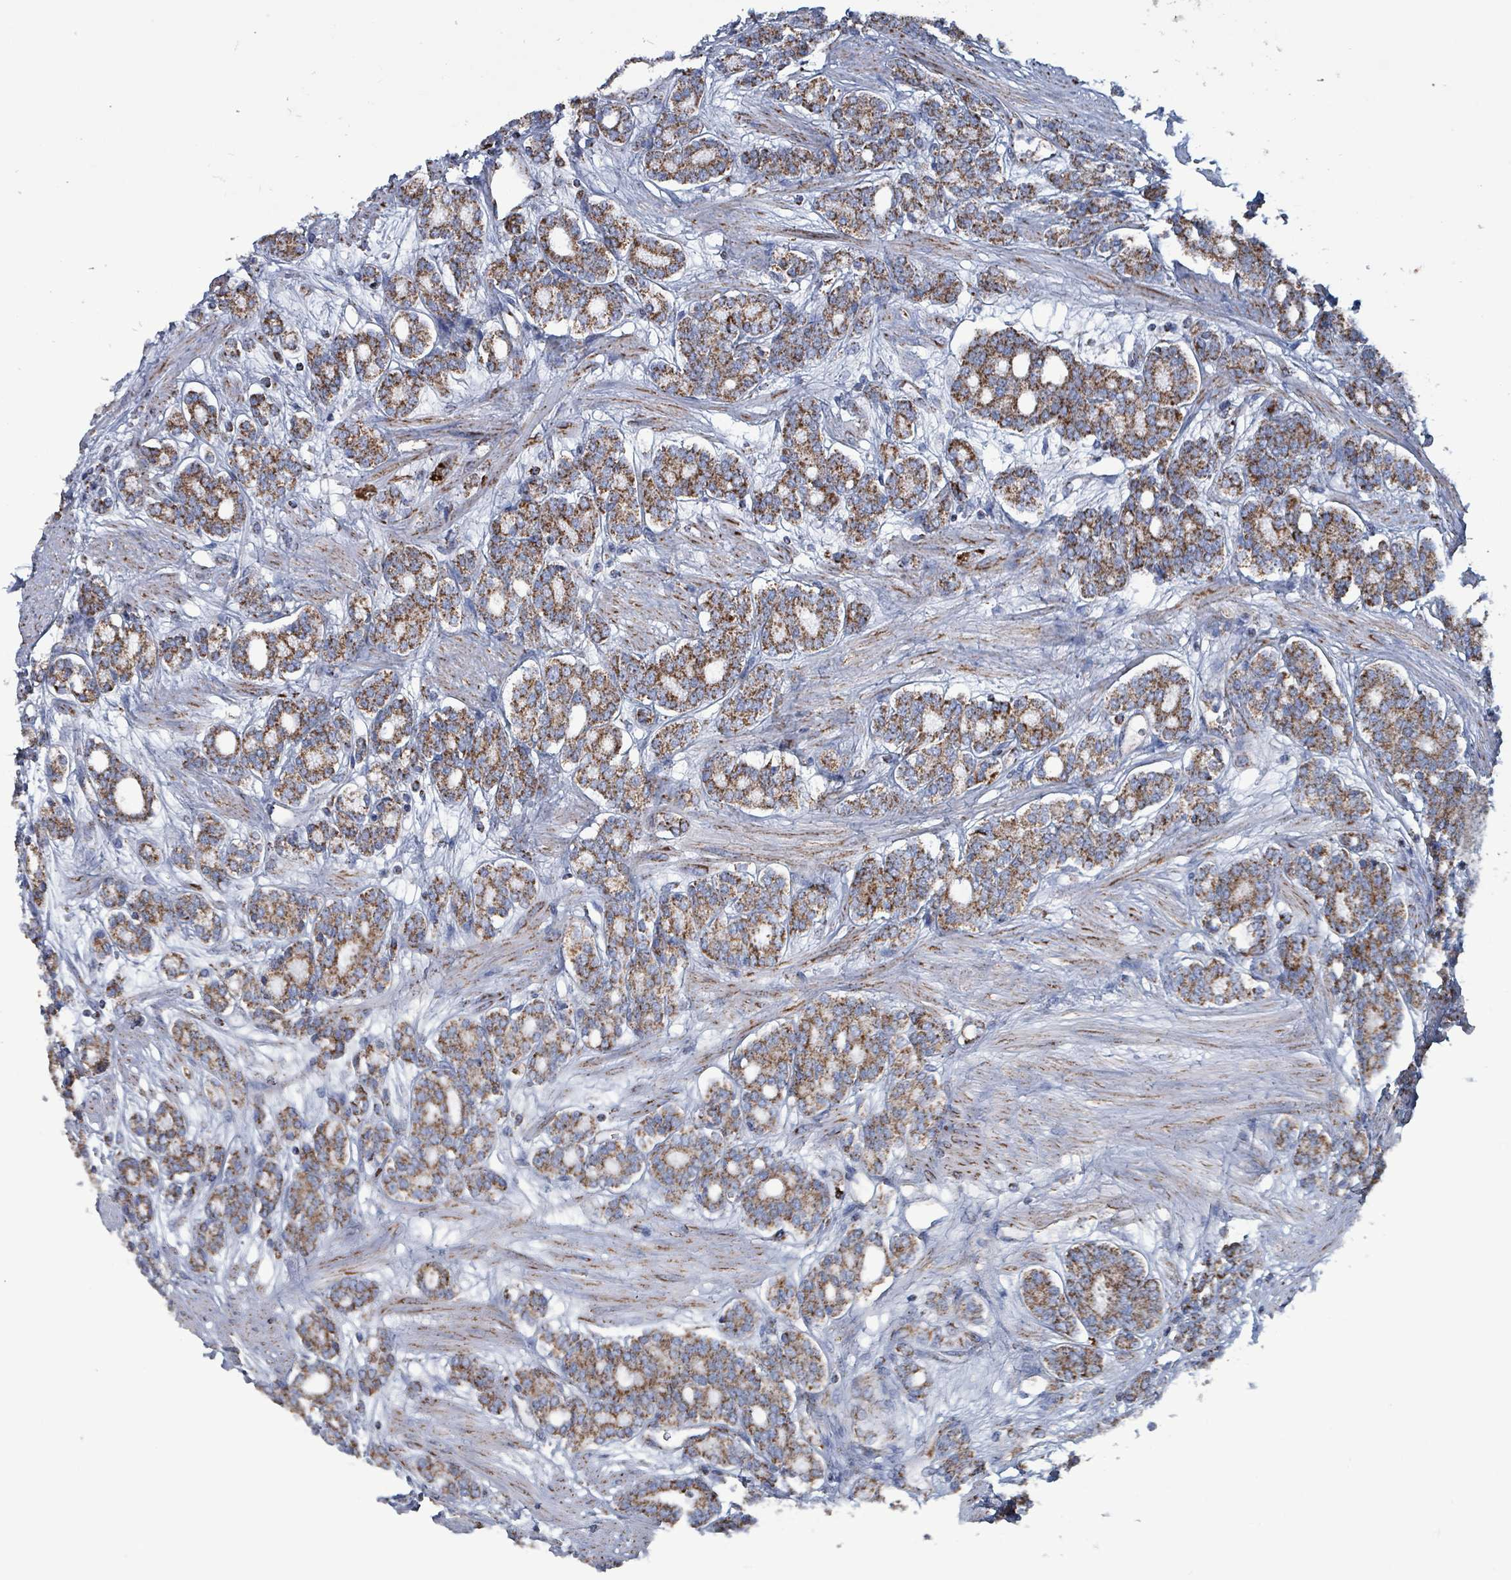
{"staining": {"intensity": "moderate", "quantity": ">75%", "location": "cytoplasmic/membranous"}, "tissue": "prostate cancer", "cell_type": "Tumor cells", "image_type": "cancer", "snomed": [{"axis": "morphology", "description": "Adenocarcinoma, High grade"}, {"axis": "topography", "description": "Prostate"}], "caption": "Moderate cytoplasmic/membranous protein expression is identified in about >75% of tumor cells in high-grade adenocarcinoma (prostate).", "gene": "IDH3B", "patient": {"sex": "male", "age": 62}}